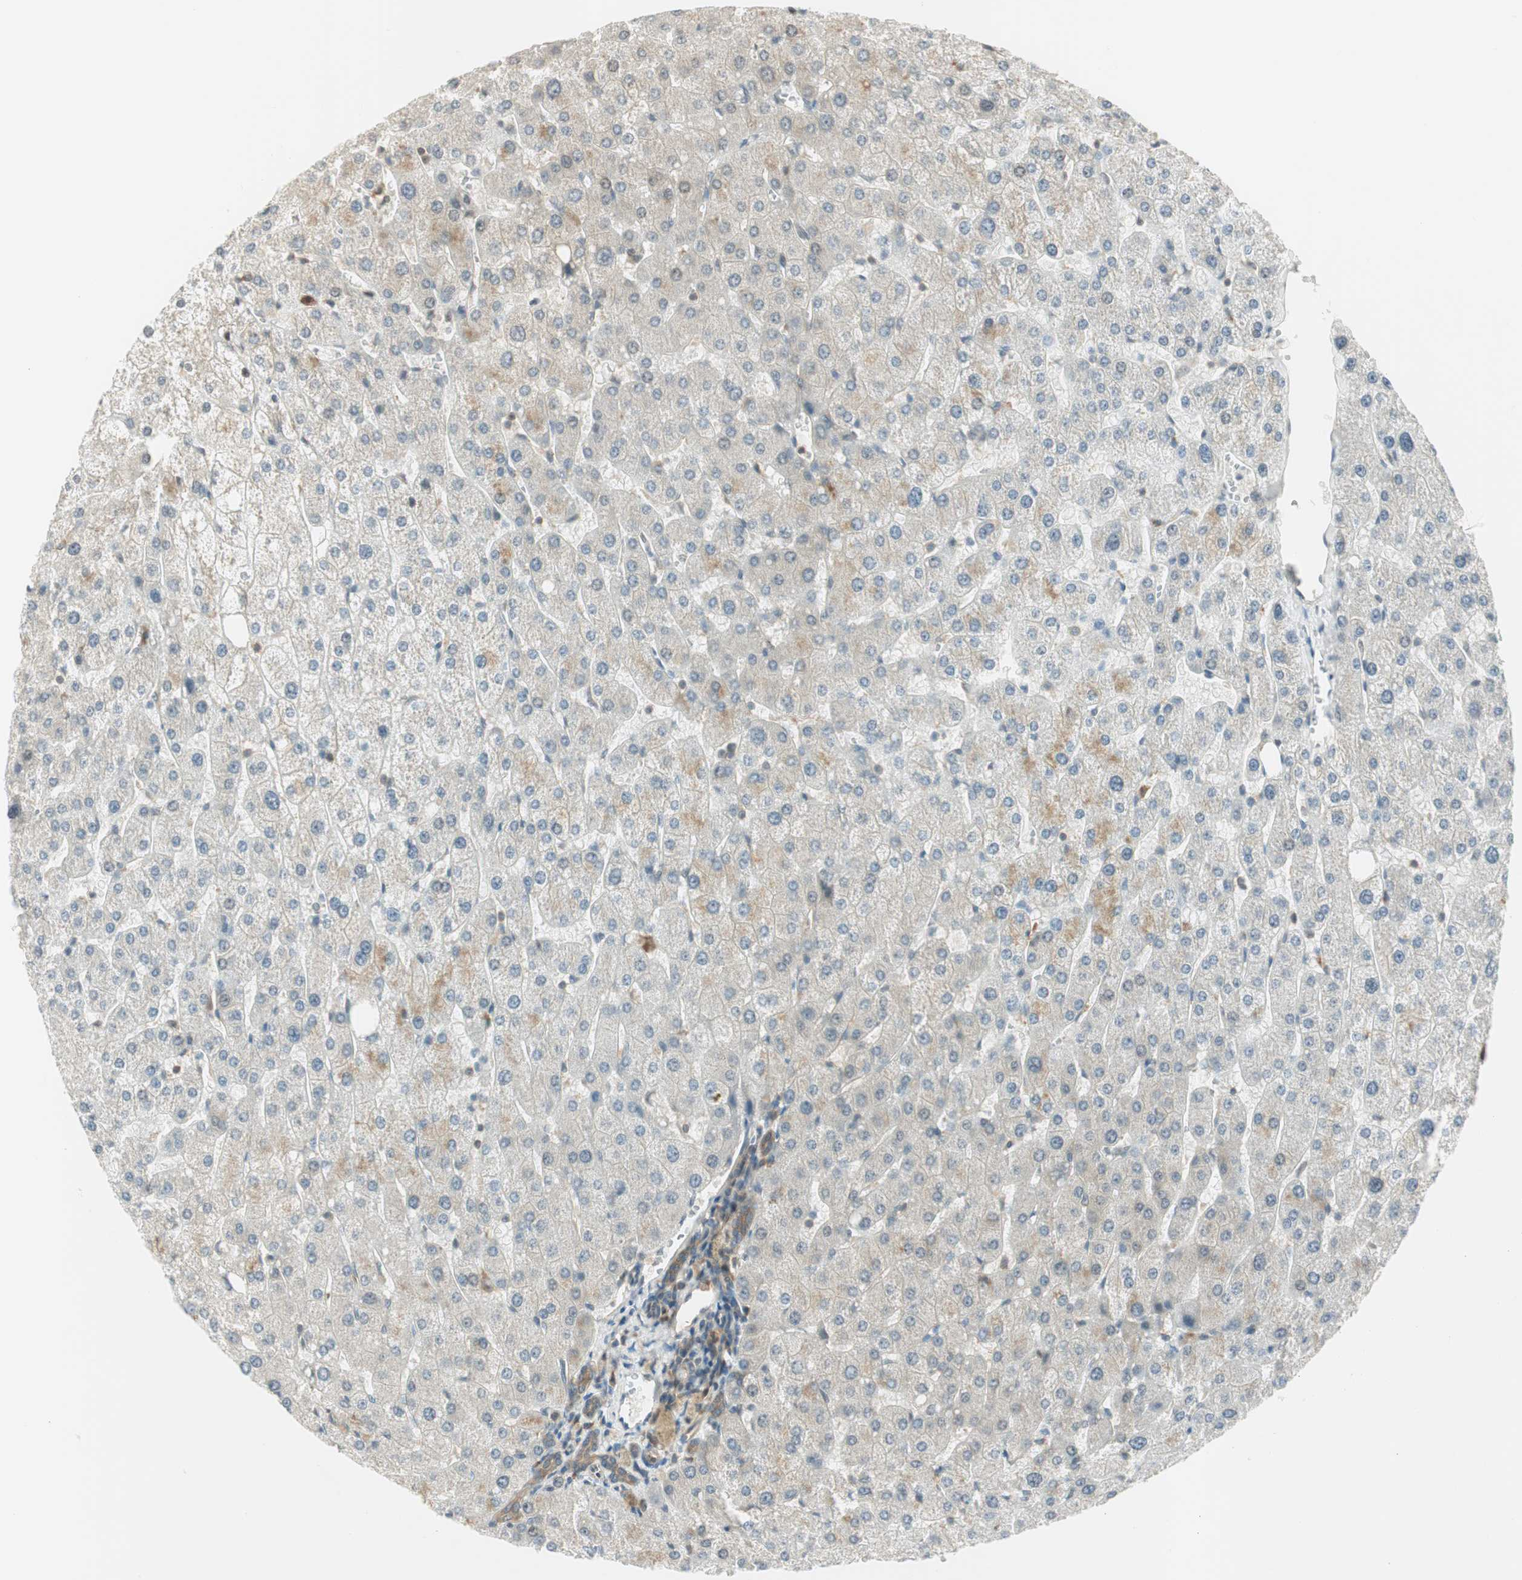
{"staining": {"intensity": "negative", "quantity": "none", "location": "none"}, "tissue": "liver", "cell_type": "Cholangiocytes", "image_type": "normal", "snomed": [{"axis": "morphology", "description": "Normal tissue, NOS"}, {"axis": "topography", "description": "Liver"}], "caption": "Liver was stained to show a protein in brown. There is no significant expression in cholangiocytes. The staining is performed using DAB brown chromogen with nuclei counter-stained in using hematoxylin.", "gene": "IPO5", "patient": {"sex": "male", "age": 55}}